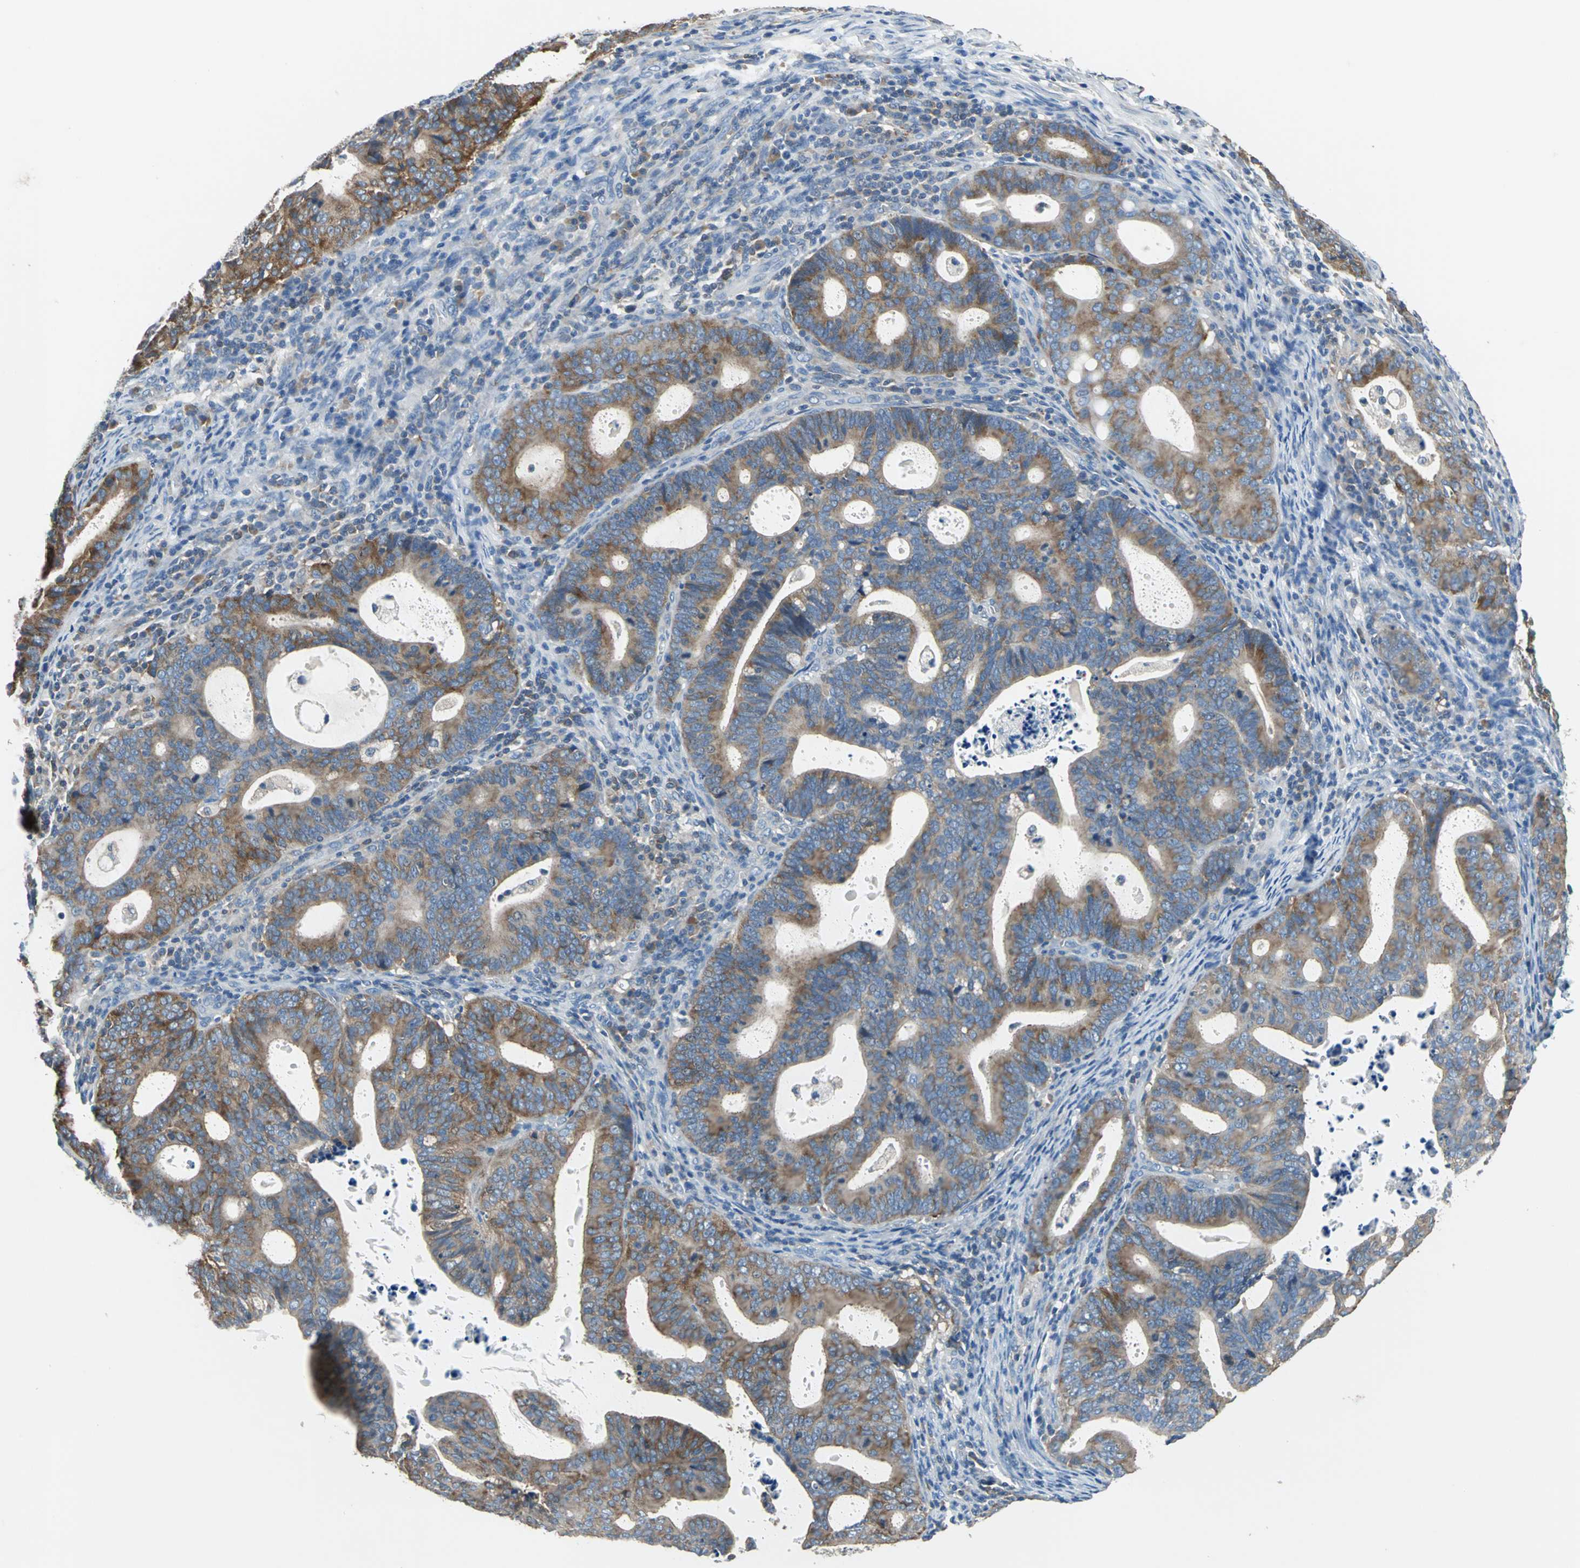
{"staining": {"intensity": "moderate", "quantity": ">75%", "location": "cytoplasmic/membranous"}, "tissue": "endometrial cancer", "cell_type": "Tumor cells", "image_type": "cancer", "snomed": [{"axis": "morphology", "description": "Adenocarcinoma, NOS"}, {"axis": "topography", "description": "Uterus"}], "caption": "IHC of endometrial adenocarcinoma exhibits medium levels of moderate cytoplasmic/membranous positivity in approximately >75% of tumor cells.", "gene": "PRKCA", "patient": {"sex": "female", "age": 83}}